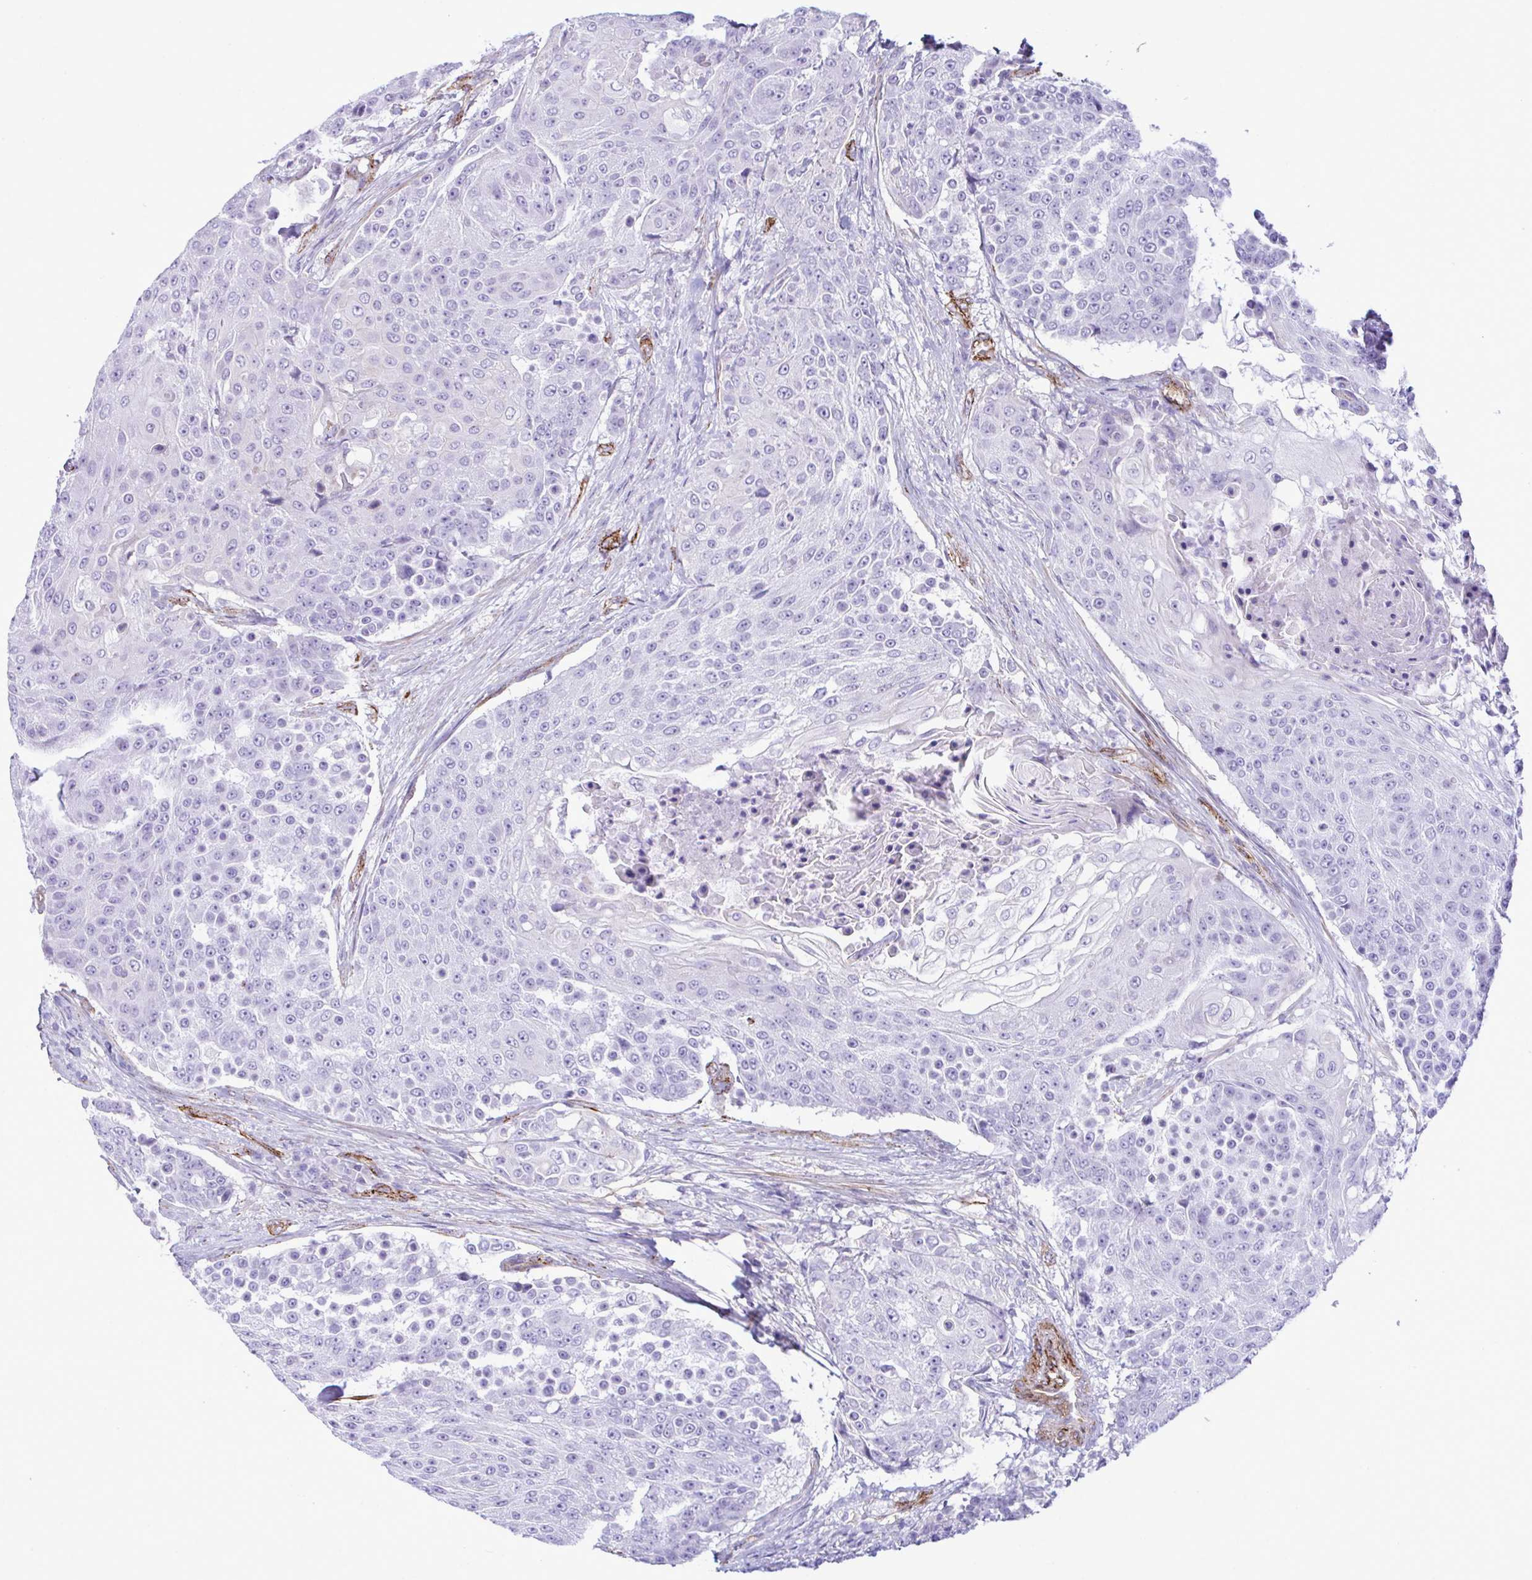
{"staining": {"intensity": "negative", "quantity": "none", "location": "none"}, "tissue": "urothelial cancer", "cell_type": "Tumor cells", "image_type": "cancer", "snomed": [{"axis": "morphology", "description": "Urothelial carcinoma, High grade"}, {"axis": "topography", "description": "Urinary bladder"}], "caption": "Human urothelial carcinoma (high-grade) stained for a protein using IHC demonstrates no positivity in tumor cells.", "gene": "SYNPO2L", "patient": {"sex": "female", "age": 63}}